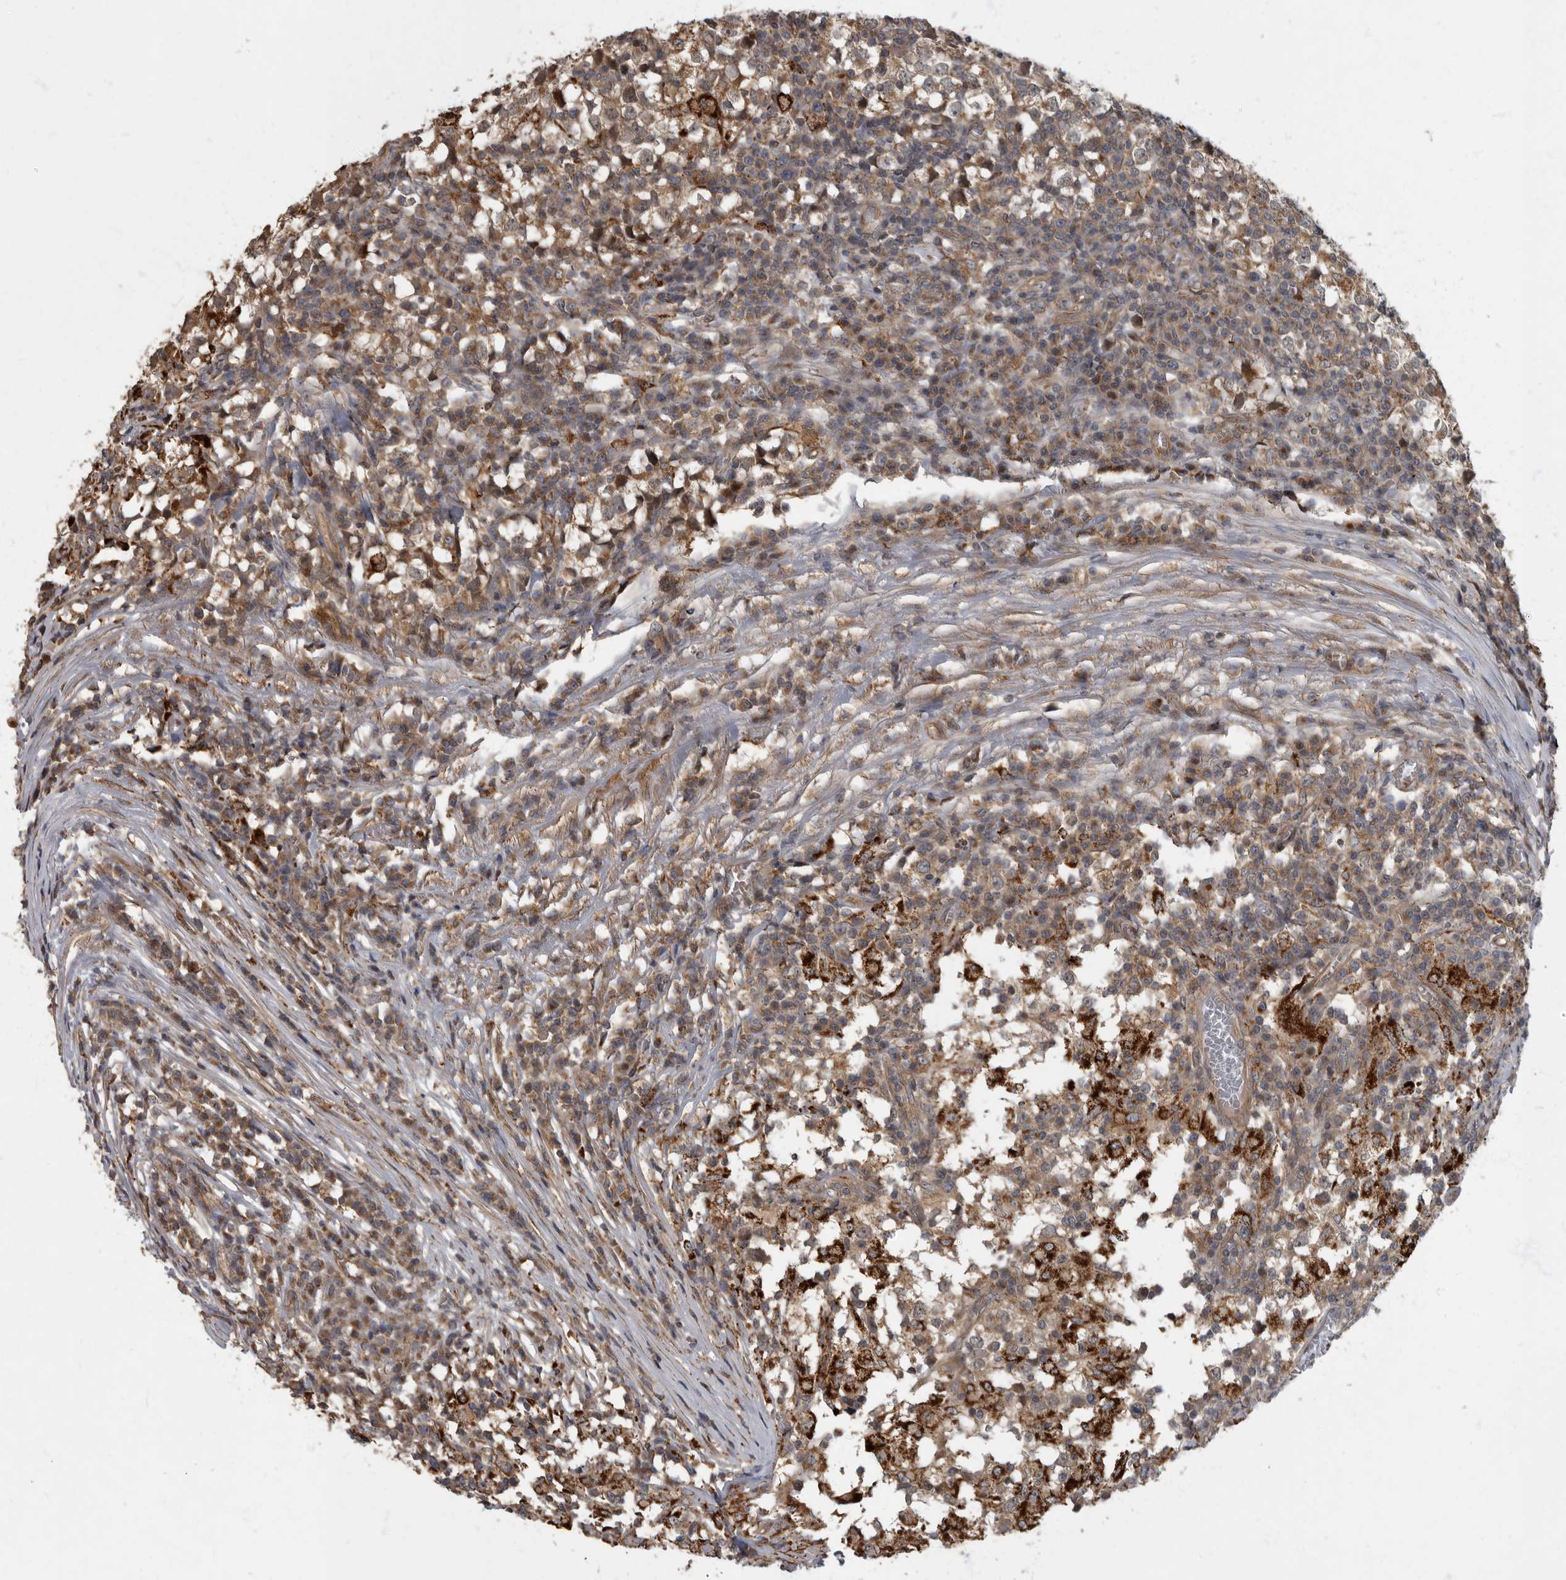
{"staining": {"intensity": "moderate", "quantity": ">75%", "location": "cytoplasmic/membranous"}, "tissue": "testis cancer", "cell_type": "Tumor cells", "image_type": "cancer", "snomed": [{"axis": "morphology", "description": "Seminoma, NOS"}, {"axis": "topography", "description": "Testis"}], "caption": "Immunohistochemical staining of testis cancer displays medium levels of moderate cytoplasmic/membranous protein expression in approximately >75% of tumor cells.", "gene": "IQCK", "patient": {"sex": "male", "age": 65}}